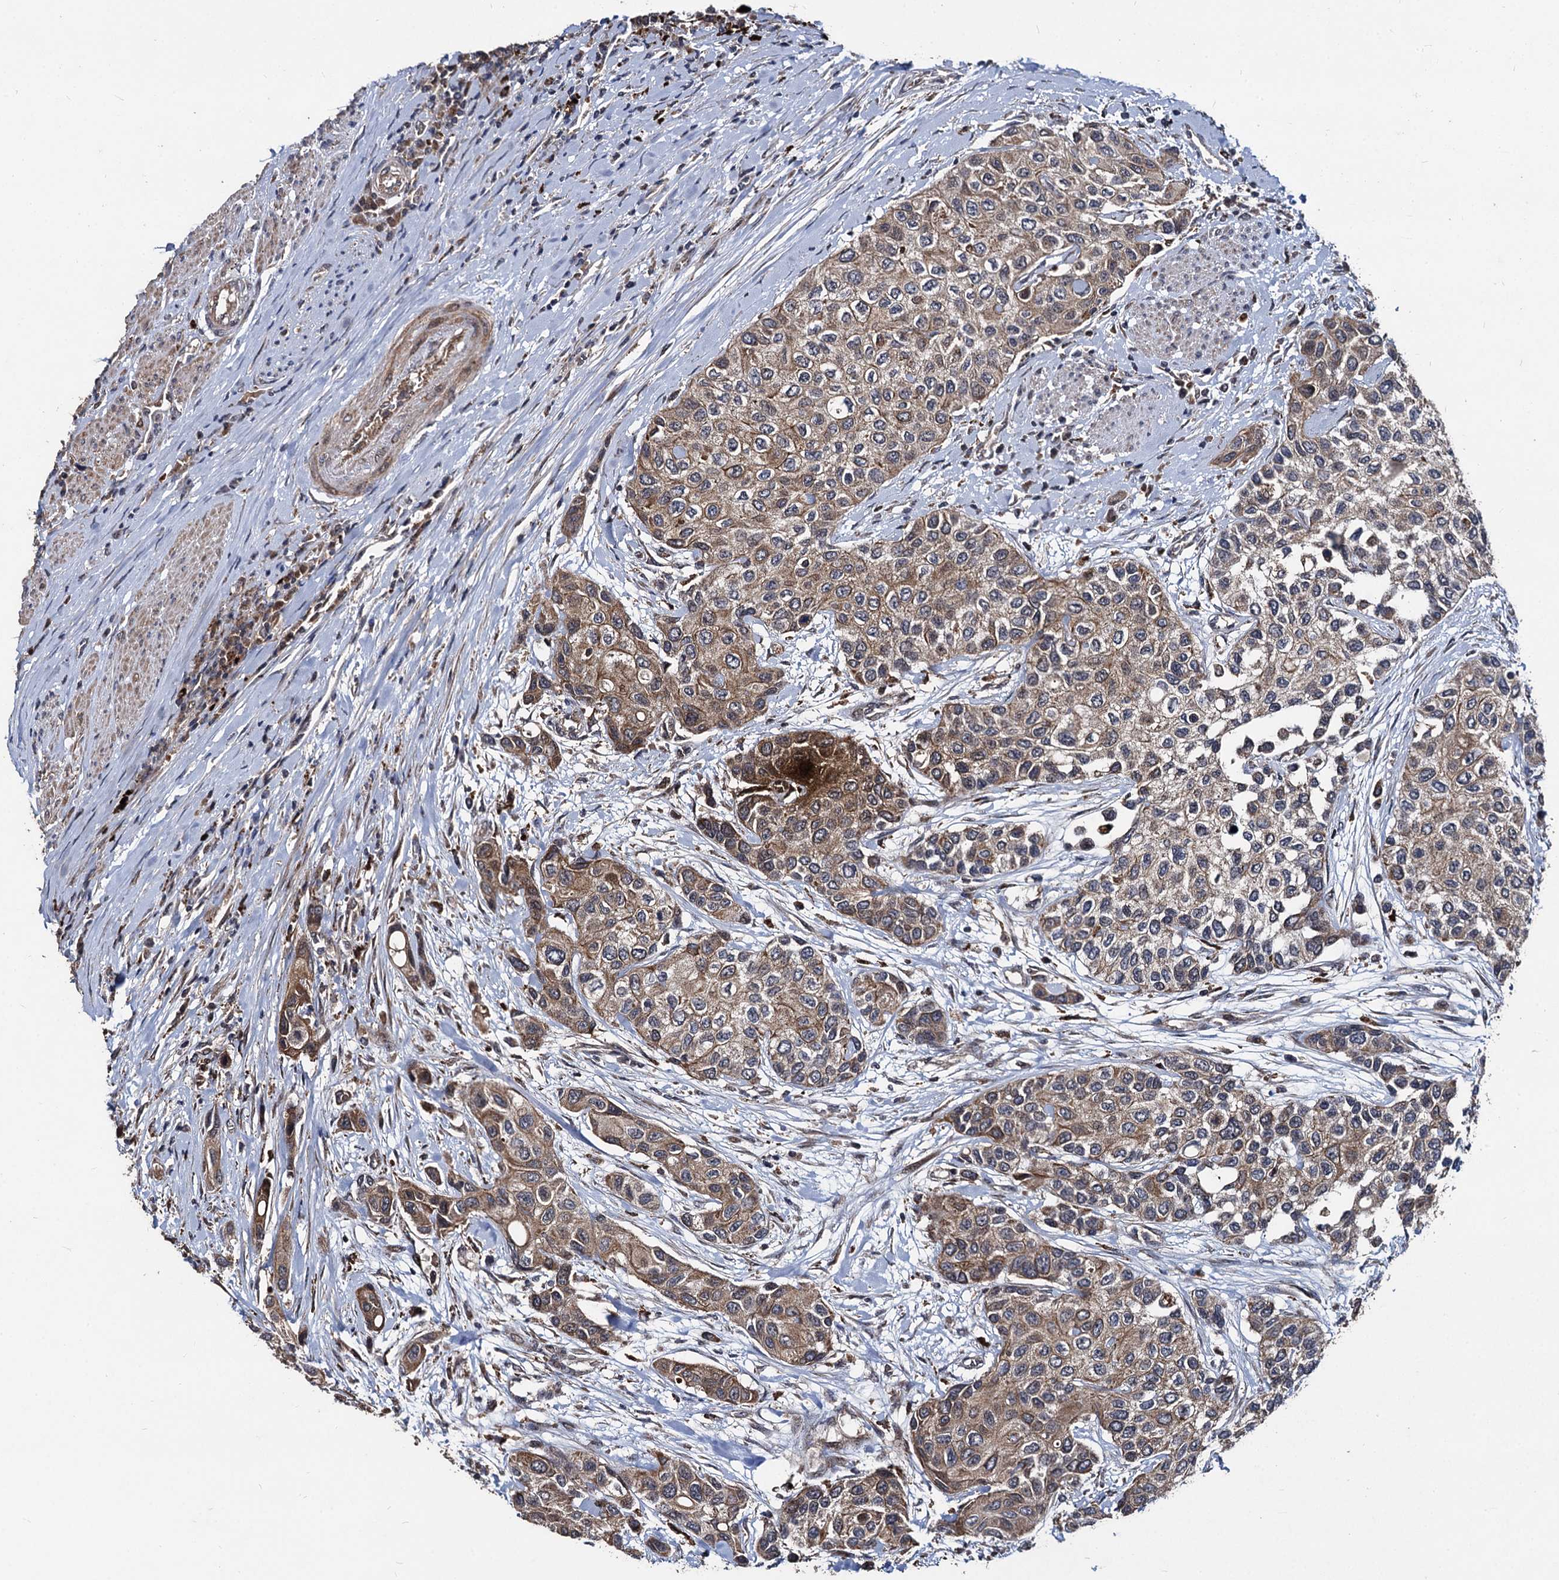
{"staining": {"intensity": "moderate", "quantity": ">75%", "location": "cytoplasmic/membranous"}, "tissue": "urothelial cancer", "cell_type": "Tumor cells", "image_type": "cancer", "snomed": [{"axis": "morphology", "description": "Normal tissue, NOS"}, {"axis": "morphology", "description": "Urothelial carcinoma, High grade"}, {"axis": "topography", "description": "Vascular tissue"}, {"axis": "topography", "description": "Urinary bladder"}], "caption": "IHC histopathology image of neoplastic tissue: human urothelial carcinoma (high-grade) stained using immunohistochemistry (IHC) exhibits medium levels of moderate protein expression localized specifically in the cytoplasmic/membranous of tumor cells, appearing as a cytoplasmic/membranous brown color.", "gene": "BCL2L2", "patient": {"sex": "female", "age": 56}}